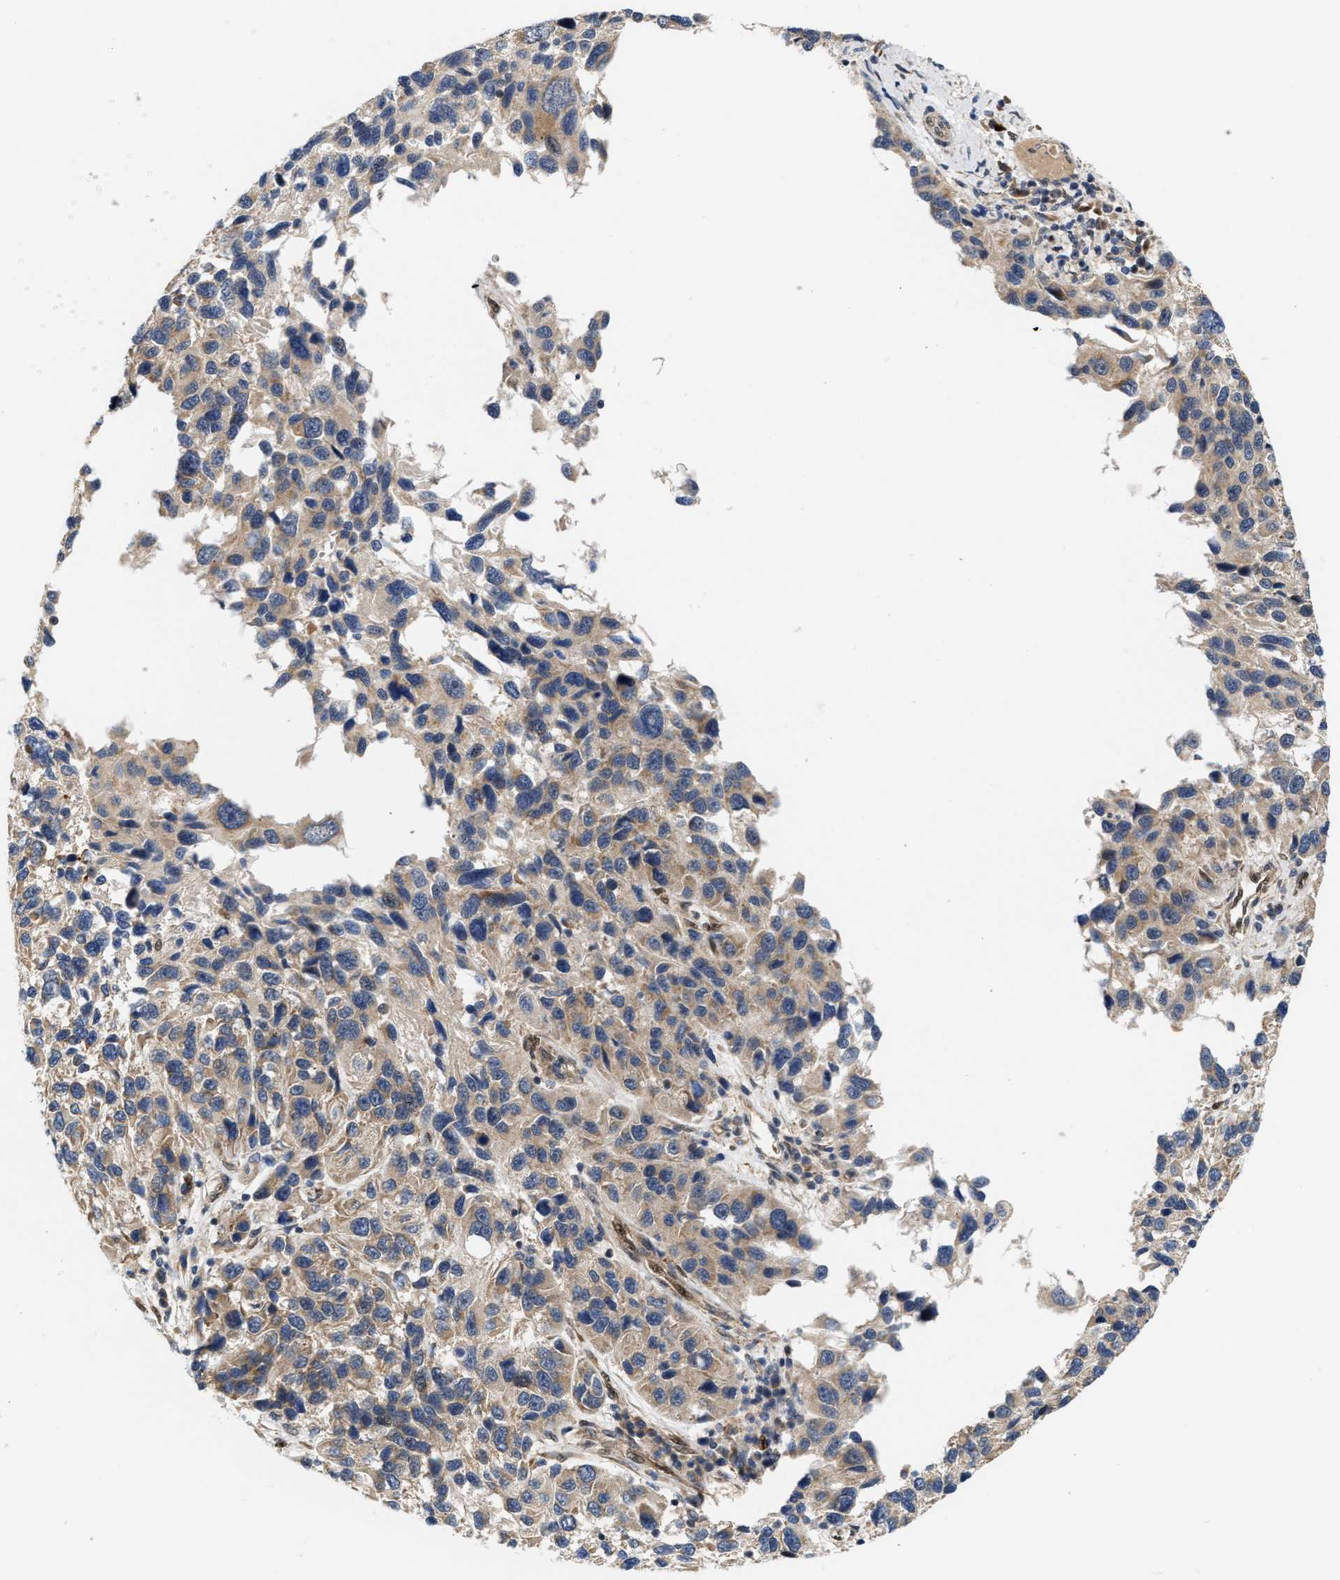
{"staining": {"intensity": "weak", "quantity": "25%-75%", "location": "cytoplasmic/membranous"}, "tissue": "melanoma", "cell_type": "Tumor cells", "image_type": "cancer", "snomed": [{"axis": "morphology", "description": "Malignant melanoma, NOS"}, {"axis": "topography", "description": "Skin"}], "caption": "Immunohistochemical staining of malignant melanoma shows low levels of weak cytoplasmic/membranous expression in approximately 25%-75% of tumor cells. The protein is stained brown, and the nuclei are stained in blue (DAB IHC with brightfield microscopy, high magnification).", "gene": "TCF4", "patient": {"sex": "male", "age": 53}}